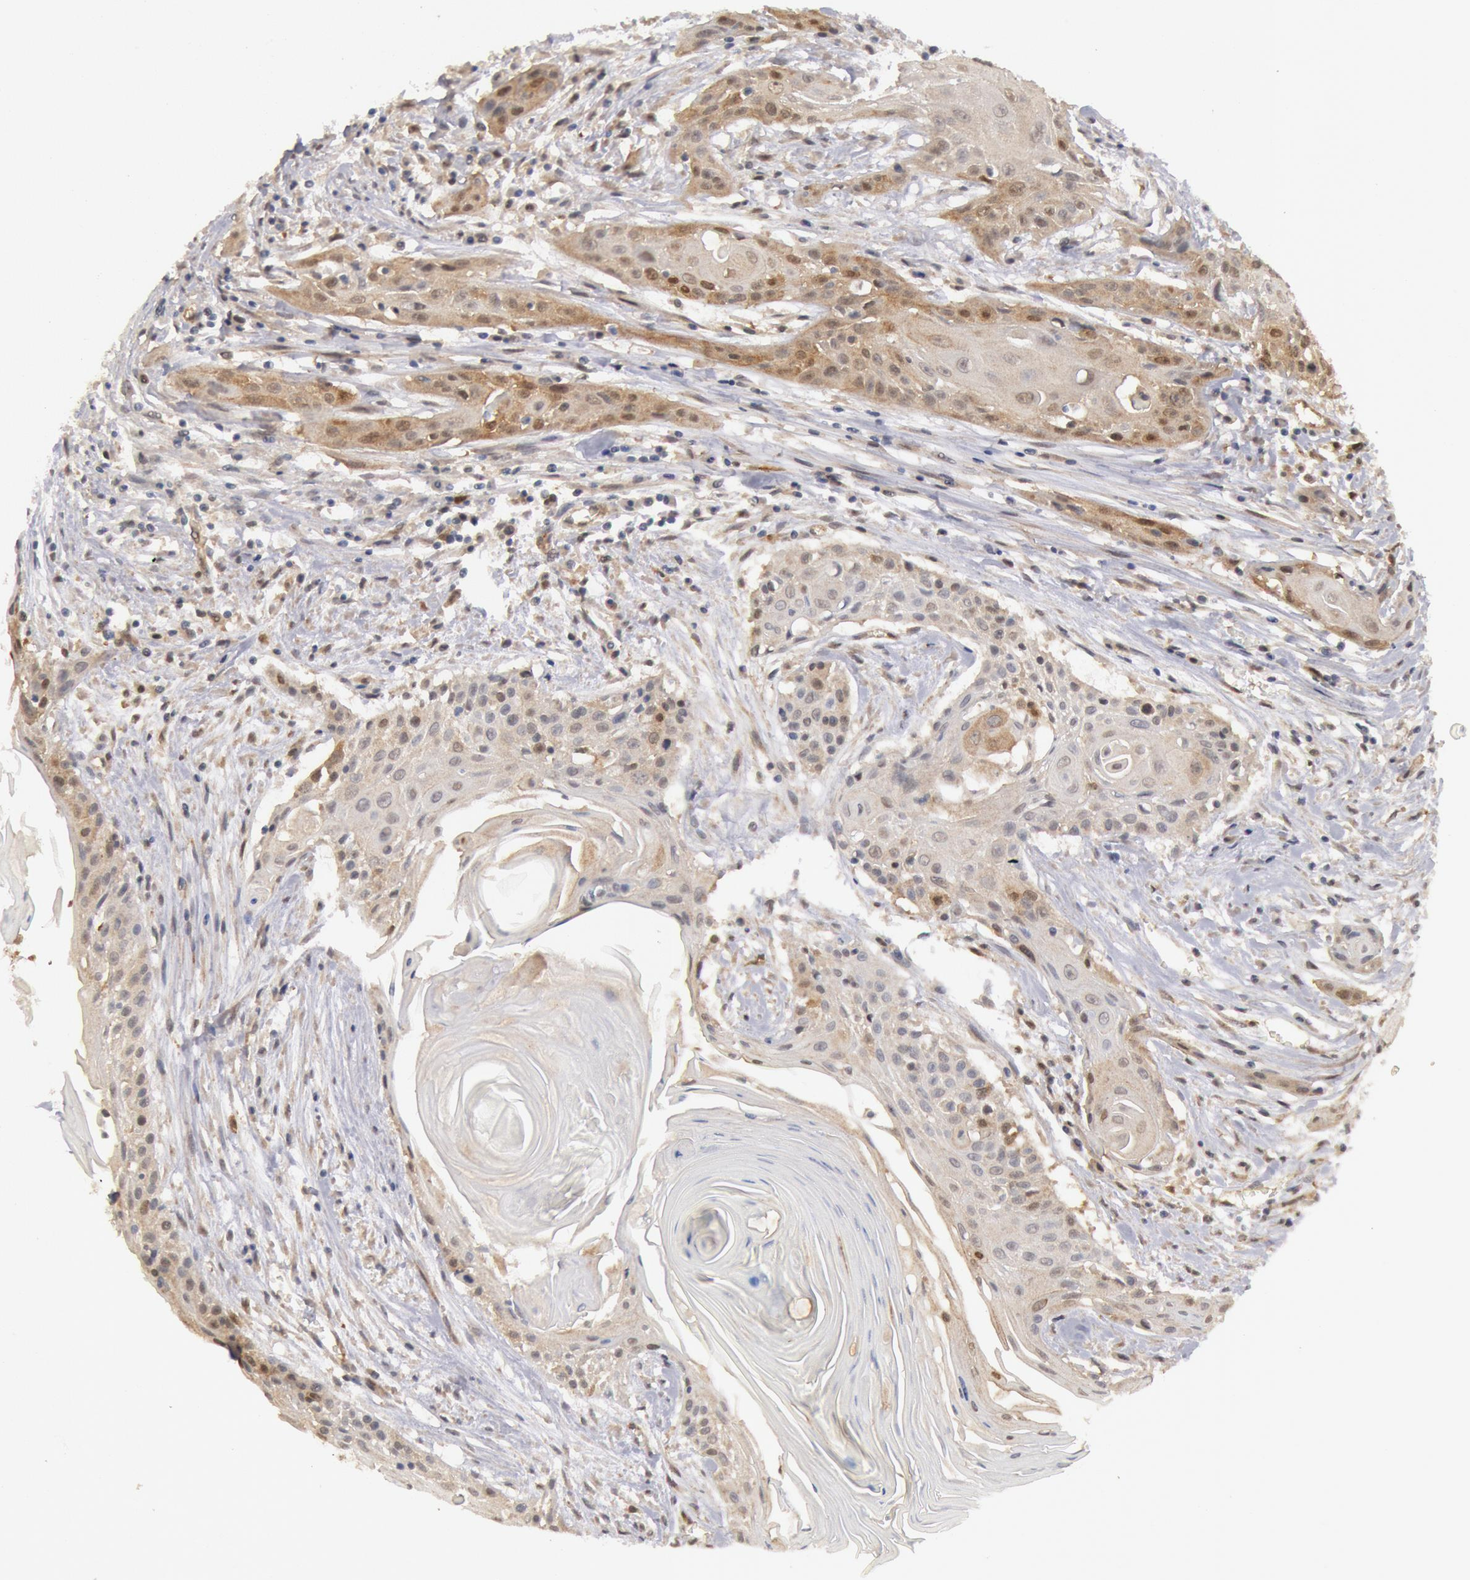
{"staining": {"intensity": "weak", "quantity": "25%-75%", "location": "cytoplasmic/membranous,nuclear"}, "tissue": "head and neck cancer", "cell_type": "Tumor cells", "image_type": "cancer", "snomed": [{"axis": "morphology", "description": "Squamous cell carcinoma, NOS"}, {"axis": "morphology", "description": "Squamous cell carcinoma, metastatic, NOS"}, {"axis": "topography", "description": "Lymph node"}, {"axis": "topography", "description": "Salivary gland"}, {"axis": "topography", "description": "Head-Neck"}], "caption": "IHC of head and neck cancer (metastatic squamous cell carcinoma) exhibits low levels of weak cytoplasmic/membranous and nuclear staining in approximately 25%-75% of tumor cells. The protein is shown in brown color, while the nuclei are stained blue.", "gene": "DNAJA1", "patient": {"sex": "female", "age": 74}}